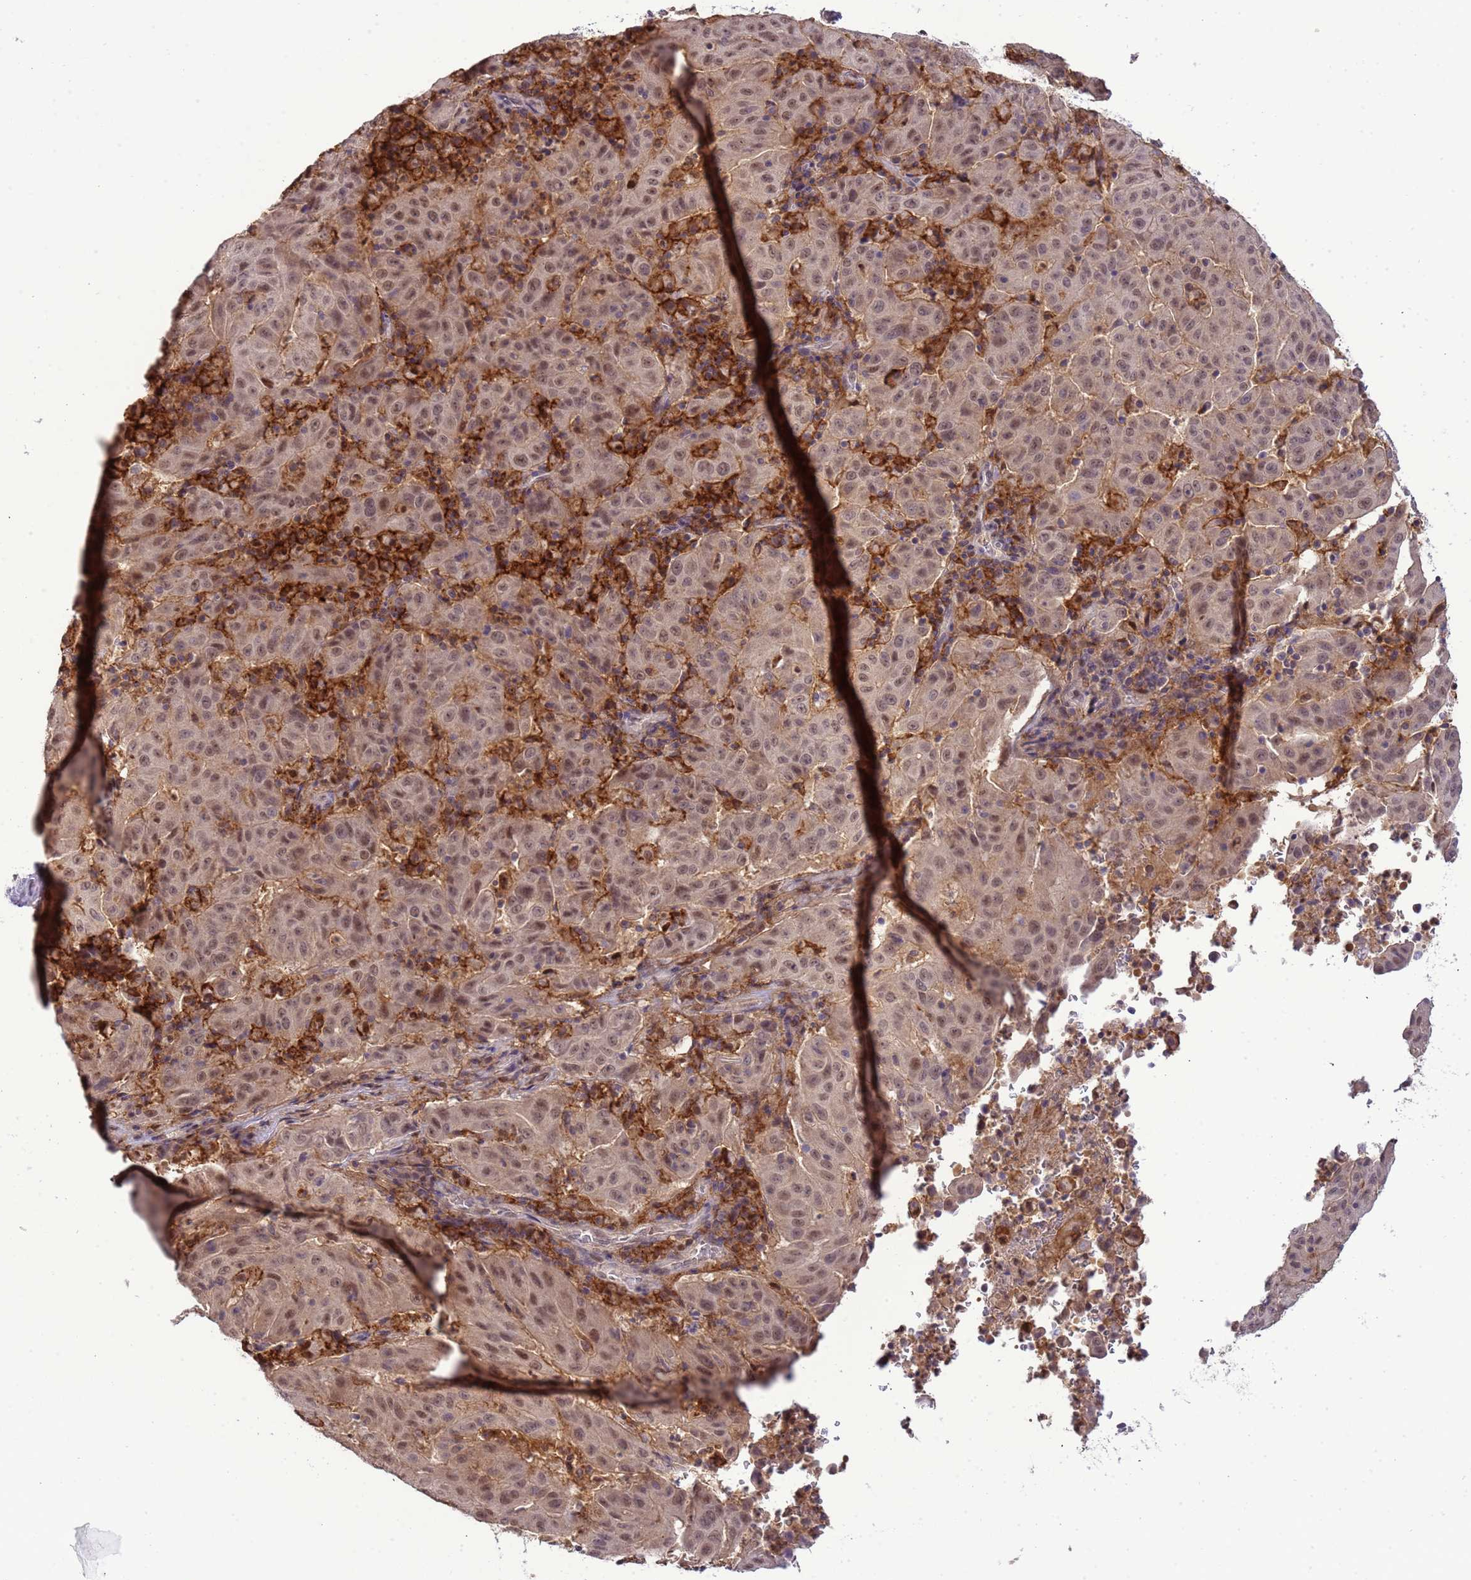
{"staining": {"intensity": "weak", "quantity": ">75%", "location": "nuclear"}, "tissue": "pancreatic cancer", "cell_type": "Tumor cells", "image_type": "cancer", "snomed": [{"axis": "morphology", "description": "Adenocarcinoma, NOS"}, {"axis": "topography", "description": "Pancreas"}], "caption": "Brown immunohistochemical staining in pancreatic cancer (adenocarcinoma) shows weak nuclear staining in approximately >75% of tumor cells. Using DAB (brown) and hematoxylin (blue) stains, captured at high magnification using brightfield microscopy.", "gene": "CD53", "patient": {"sex": "male", "age": 63}}